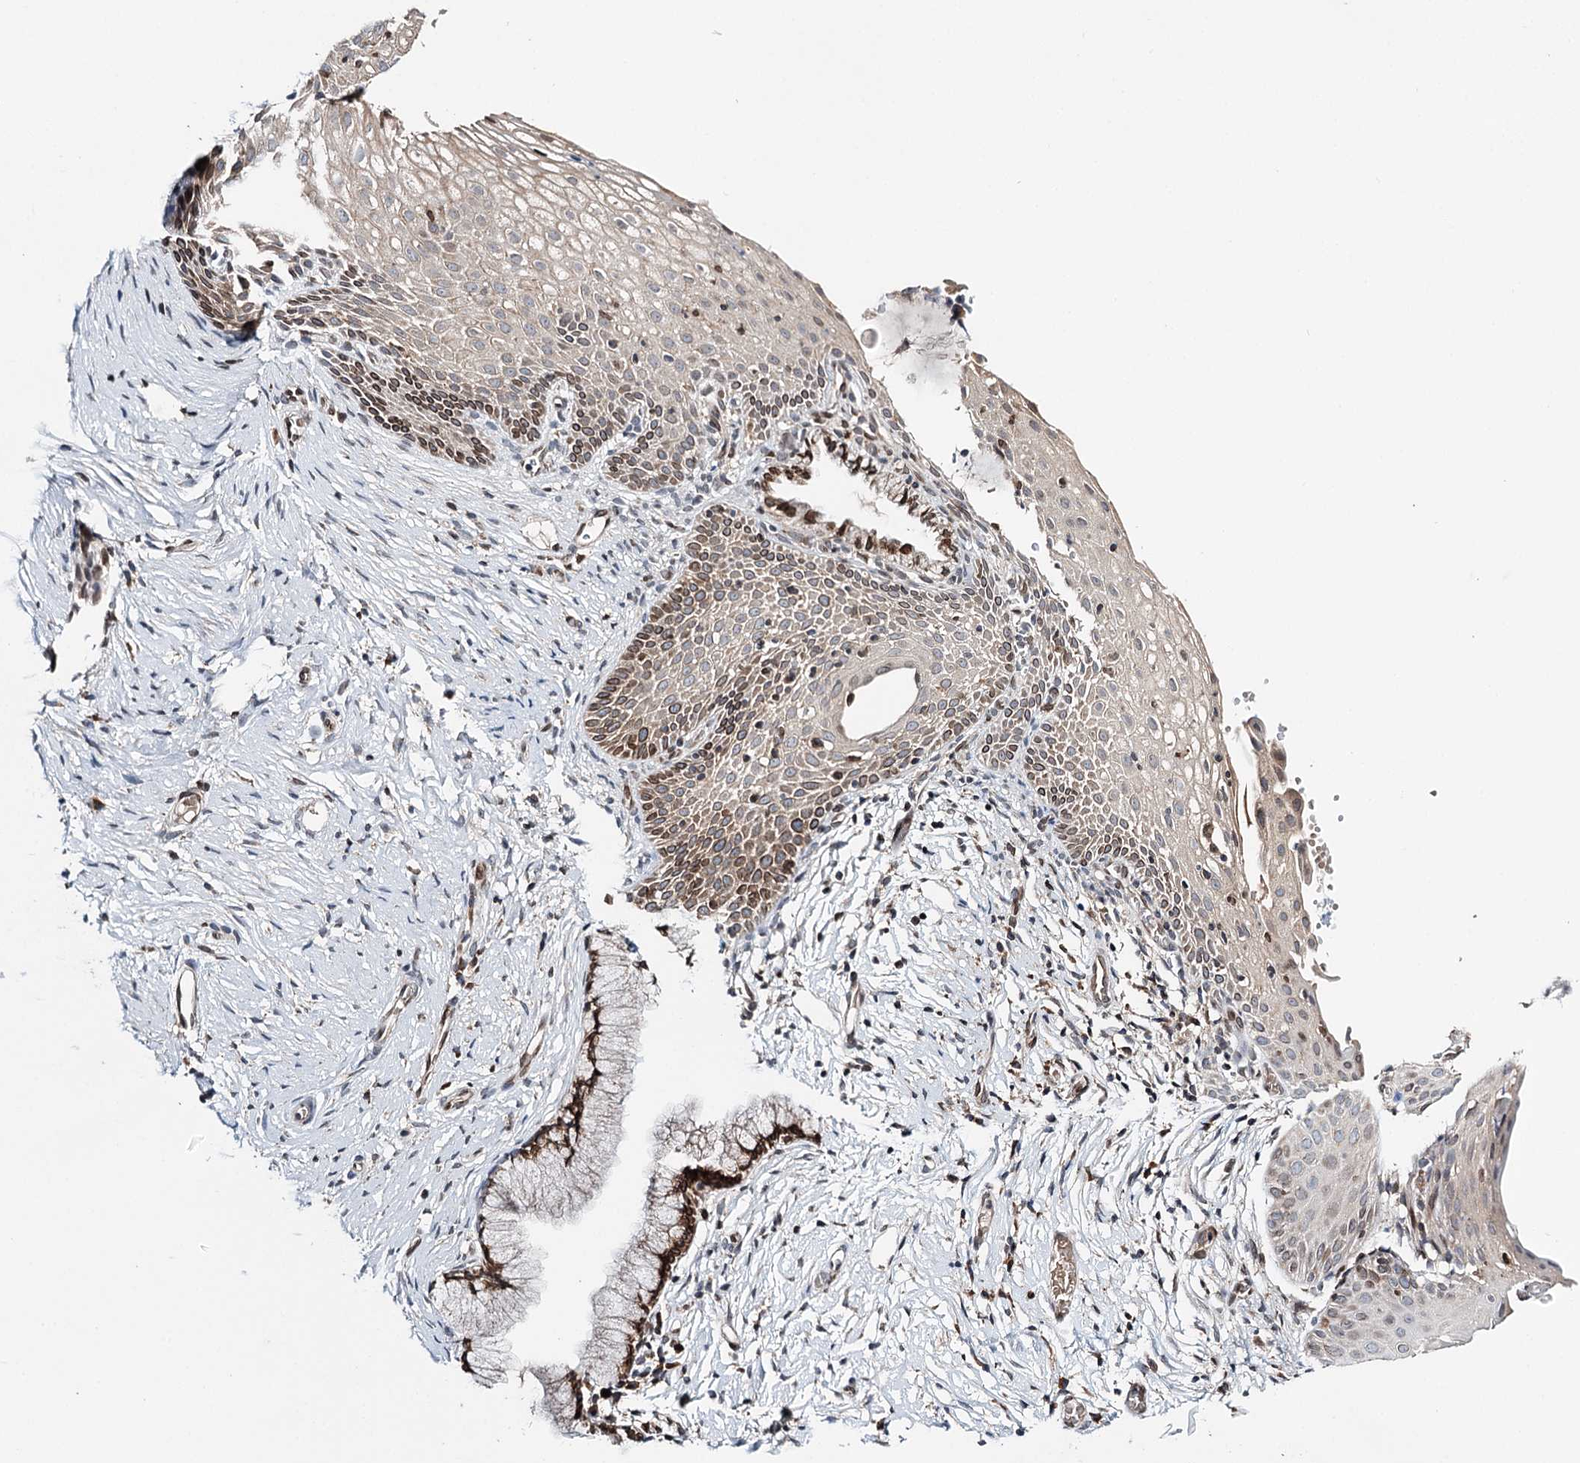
{"staining": {"intensity": "moderate", "quantity": ">75%", "location": "cytoplasmic/membranous,nuclear"}, "tissue": "cervix", "cell_type": "Glandular cells", "image_type": "normal", "snomed": [{"axis": "morphology", "description": "Normal tissue, NOS"}, {"axis": "topography", "description": "Cervix"}], "caption": "Protein staining by IHC displays moderate cytoplasmic/membranous,nuclear positivity in about >75% of glandular cells in normal cervix.", "gene": "CFAP46", "patient": {"sex": "female", "age": 33}}